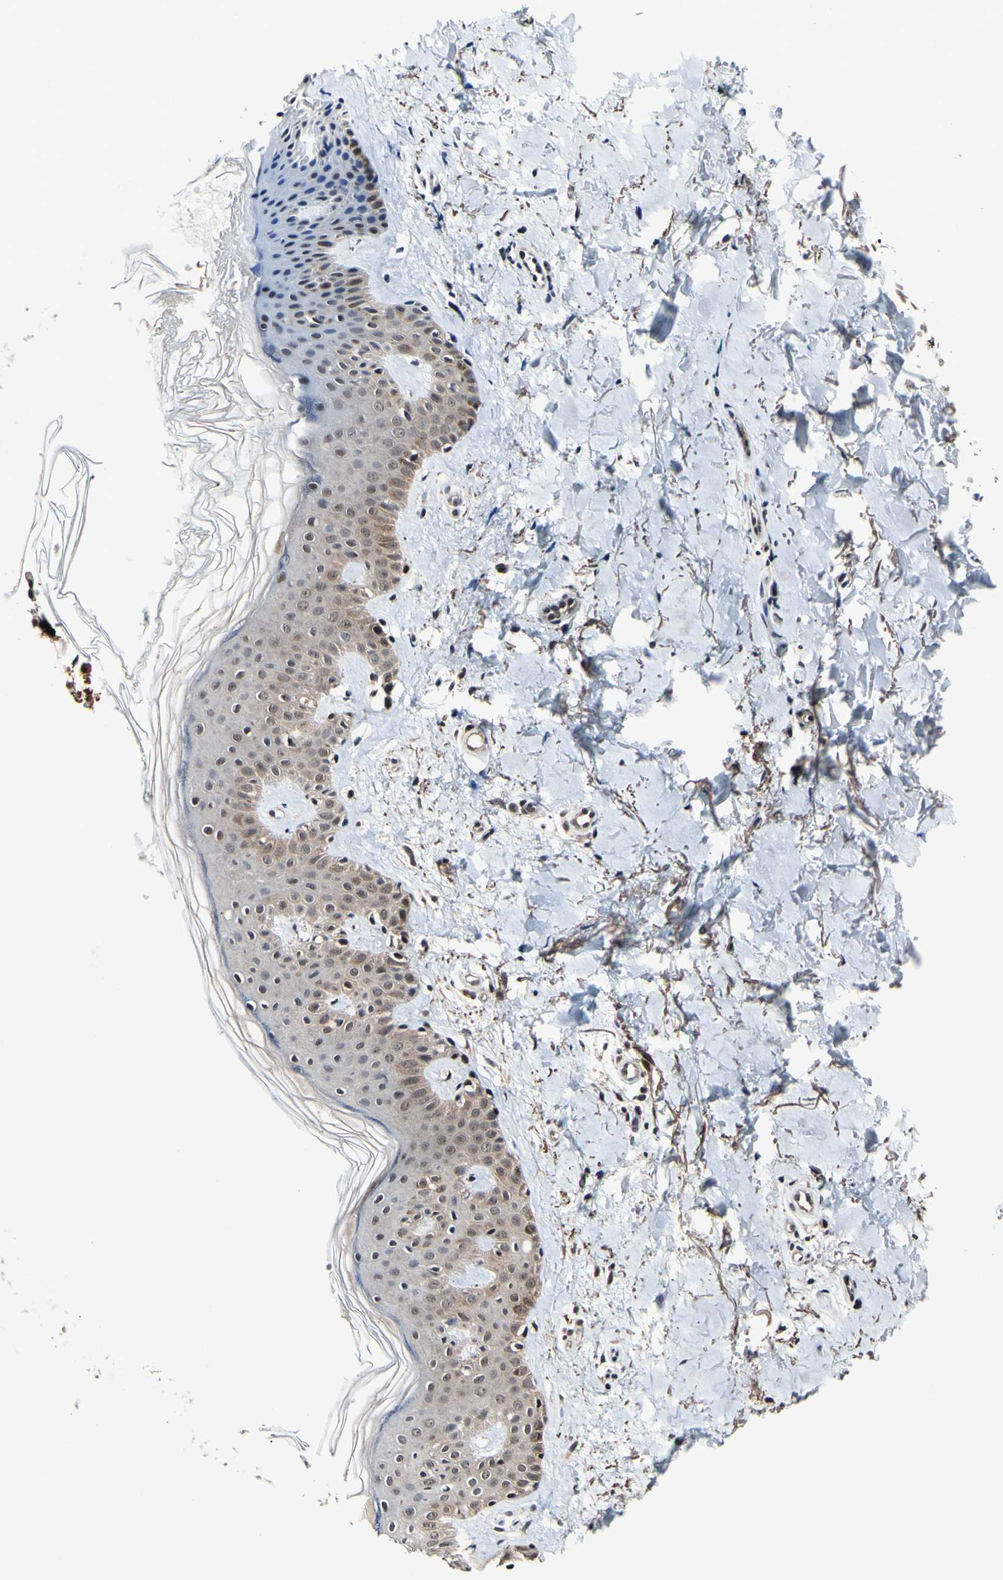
{"staining": {"intensity": "weak", "quantity": ">75%", "location": "cytoplasmic/membranous,nuclear"}, "tissue": "skin", "cell_type": "Fibroblasts", "image_type": "normal", "snomed": [{"axis": "morphology", "description": "Normal tissue, NOS"}, {"axis": "topography", "description": "Skin"}], "caption": "Immunohistochemistry (IHC) (DAB) staining of benign human skin shows weak cytoplasmic/membranous,nuclear protein positivity in approximately >75% of fibroblasts.", "gene": "PSMD10", "patient": {"sex": "male", "age": 67}}